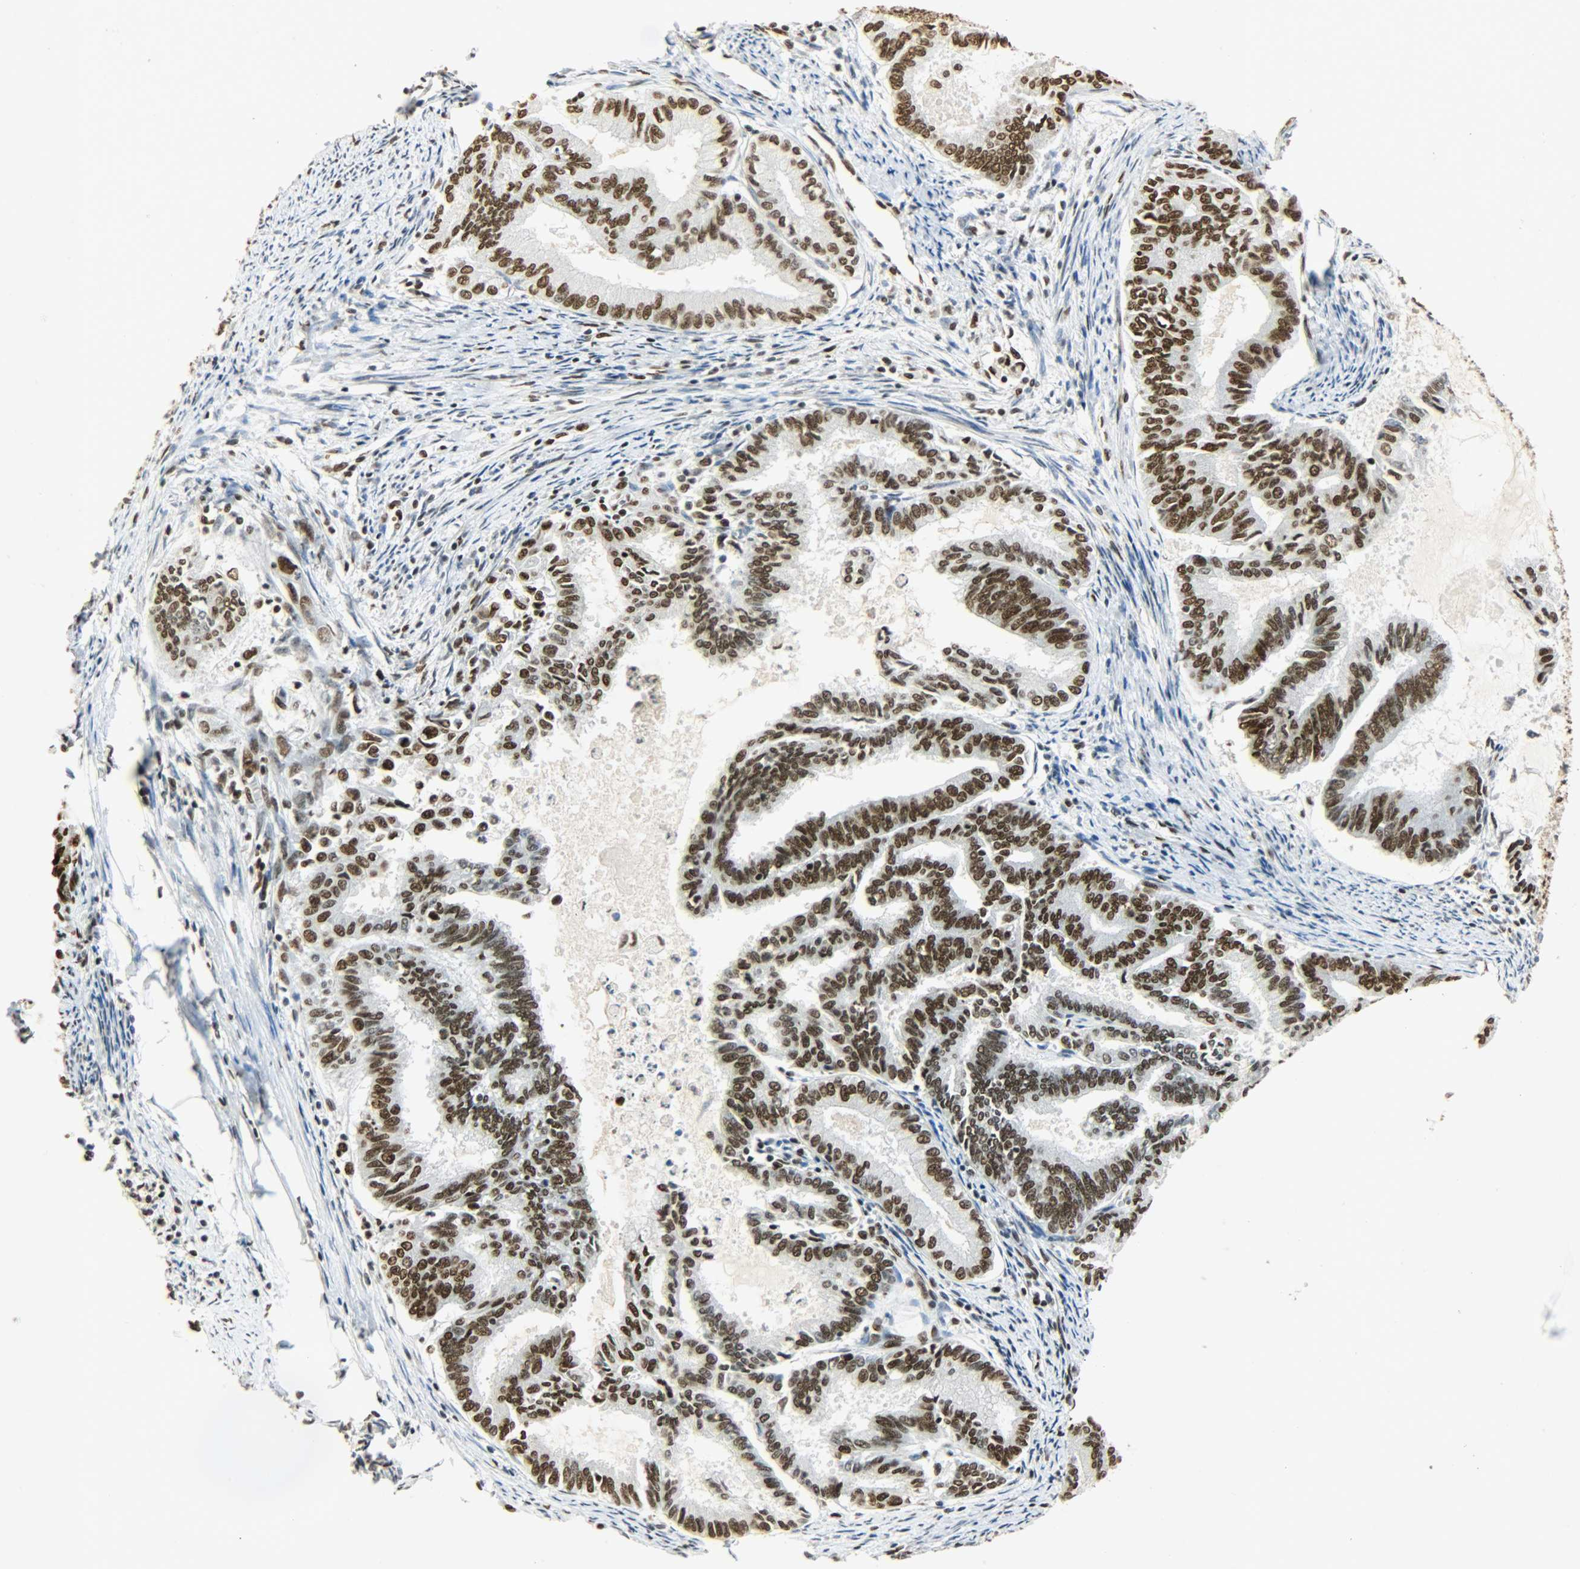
{"staining": {"intensity": "strong", "quantity": ">75%", "location": "nuclear"}, "tissue": "endometrial cancer", "cell_type": "Tumor cells", "image_type": "cancer", "snomed": [{"axis": "morphology", "description": "Adenocarcinoma, NOS"}, {"axis": "topography", "description": "Endometrium"}], "caption": "Endometrial cancer (adenocarcinoma) was stained to show a protein in brown. There is high levels of strong nuclear staining in approximately >75% of tumor cells.", "gene": "KHDRBS1", "patient": {"sex": "female", "age": 86}}